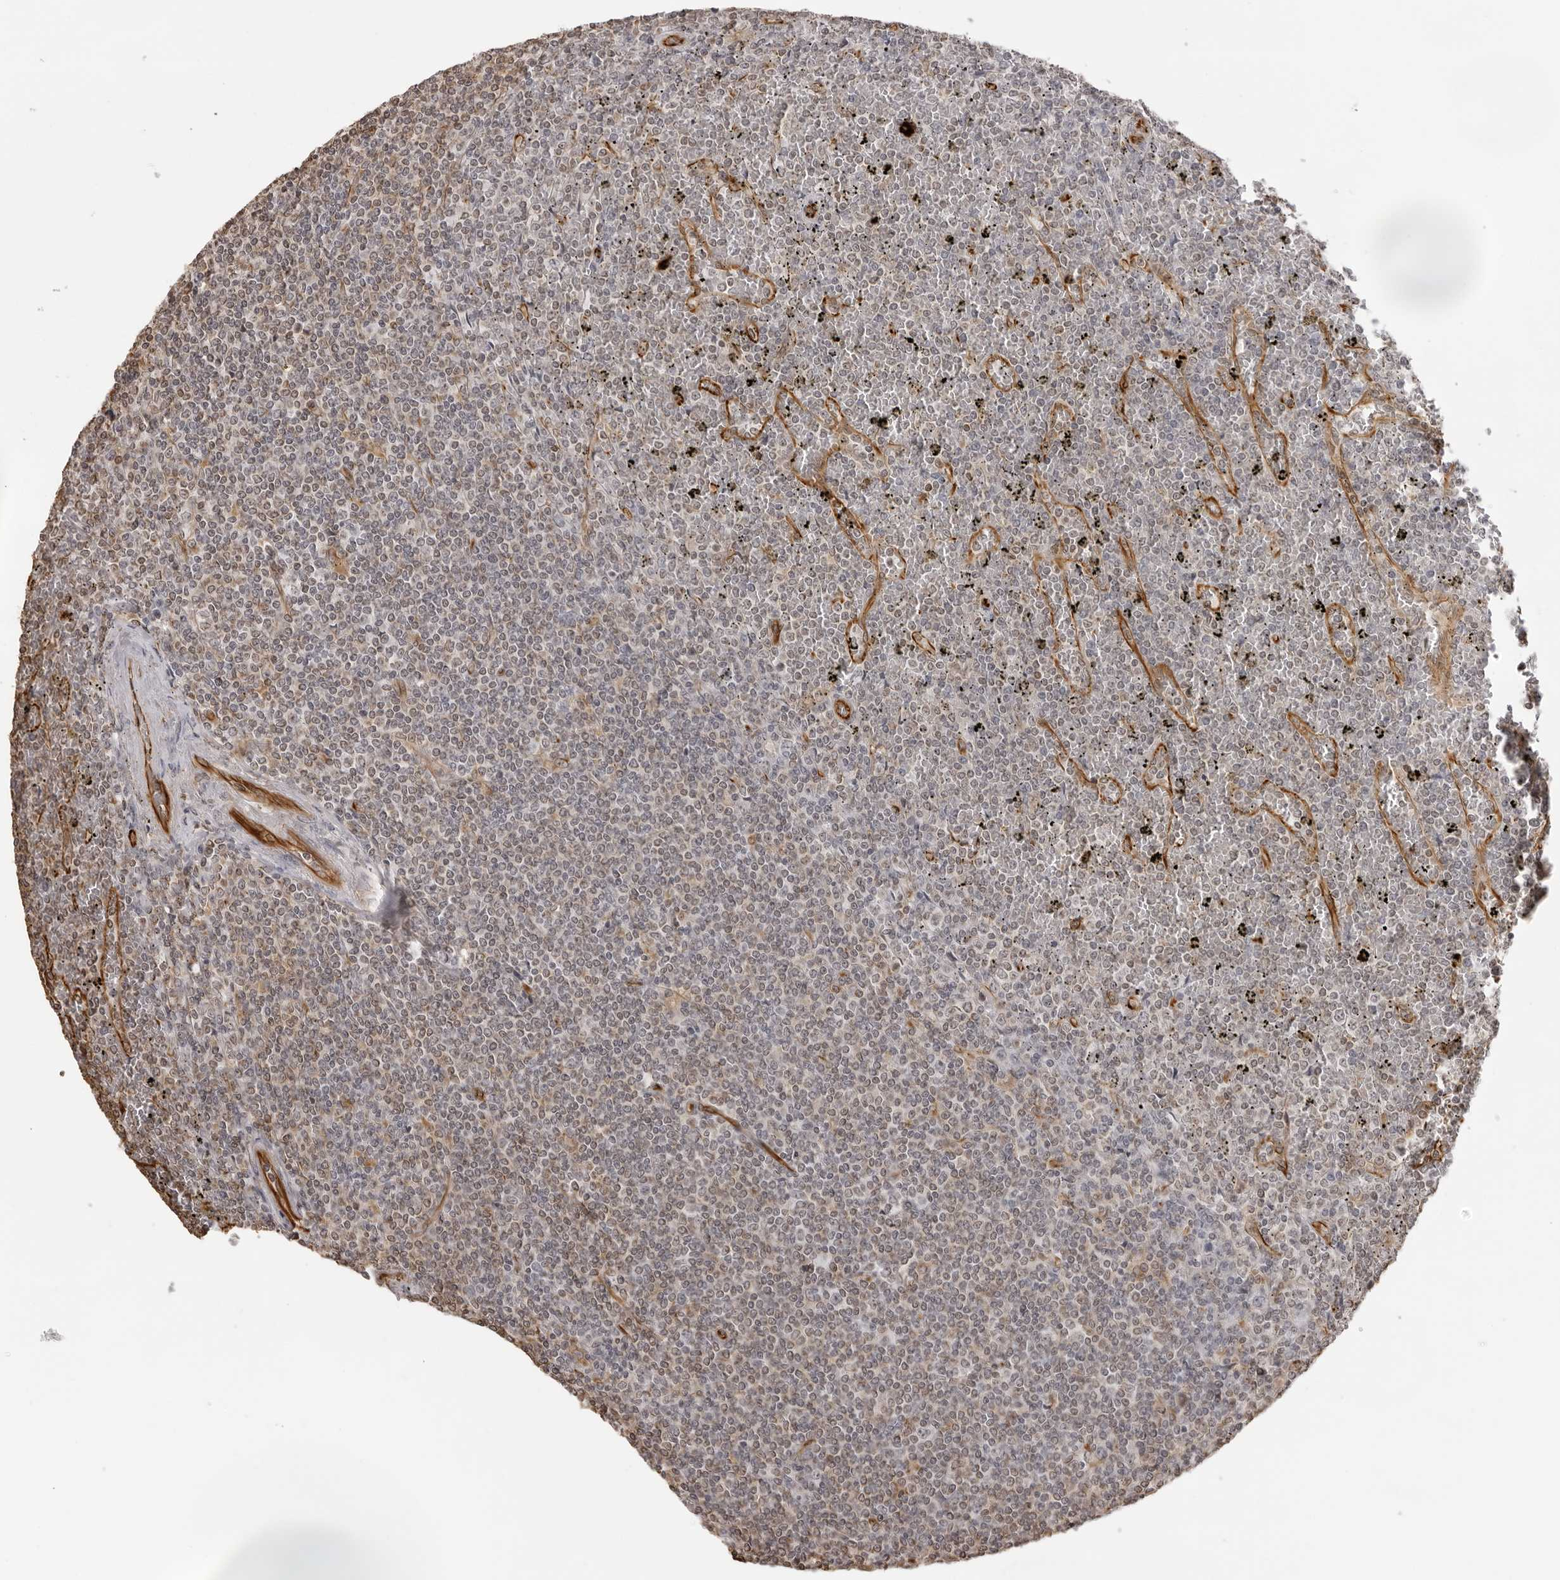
{"staining": {"intensity": "negative", "quantity": "none", "location": "none"}, "tissue": "lymphoma", "cell_type": "Tumor cells", "image_type": "cancer", "snomed": [{"axis": "morphology", "description": "Malignant lymphoma, non-Hodgkin's type, Low grade"}, {"axis": "topography", "description": "Spleen"}], "caption": "Lymphoma stained for a protein using immunohistochemistry reveals no expression tumor cells.", "gene": "DYNLT5", "patient": {"sex": "female", "age": 19}}